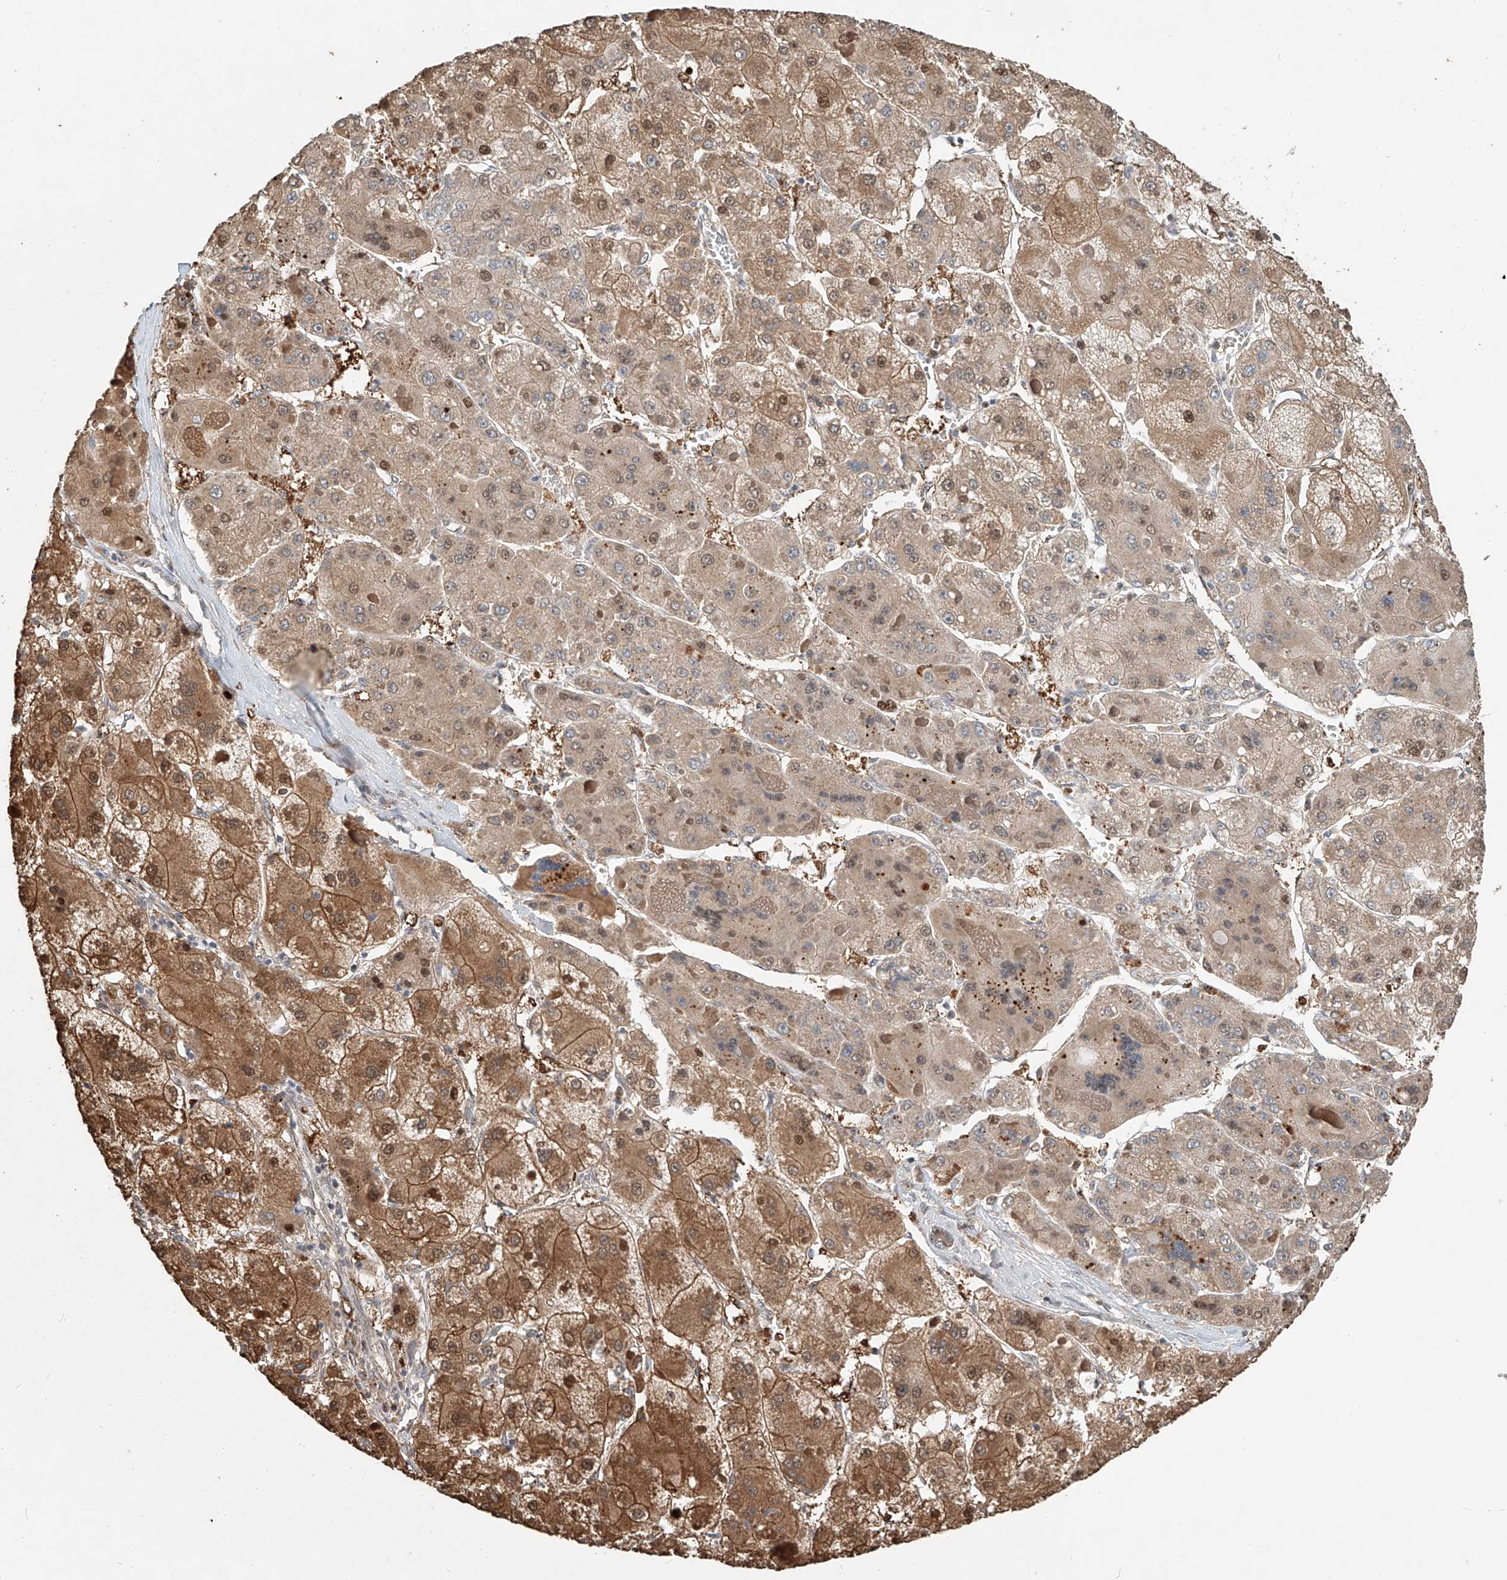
{"staining": {"intensity": "moderate", "quantity": "25%-75%", "location": "cytoplasmic/membranous"}, "tissue": "liver cancer", "cell_type": "Tumor cells", "image_type": "cancer", "snomed": [{"axis": "morphology", "description": "Carcinoma, Hepatocellular, NOS"}, {"axis": "topography", "description": "Liver"}], "caption": "Moderate cytoplasmic/membranous protein expression is identified in approximately 25%-75% of tumor cells in liver hepatocellular carcinoma. (Stains: DAB in brown, nuclei in blue, Microscopy: brightfield microscopy at high magnification).", "gene": "RMND1", "patient": {"sex": "female", "age": 73}}